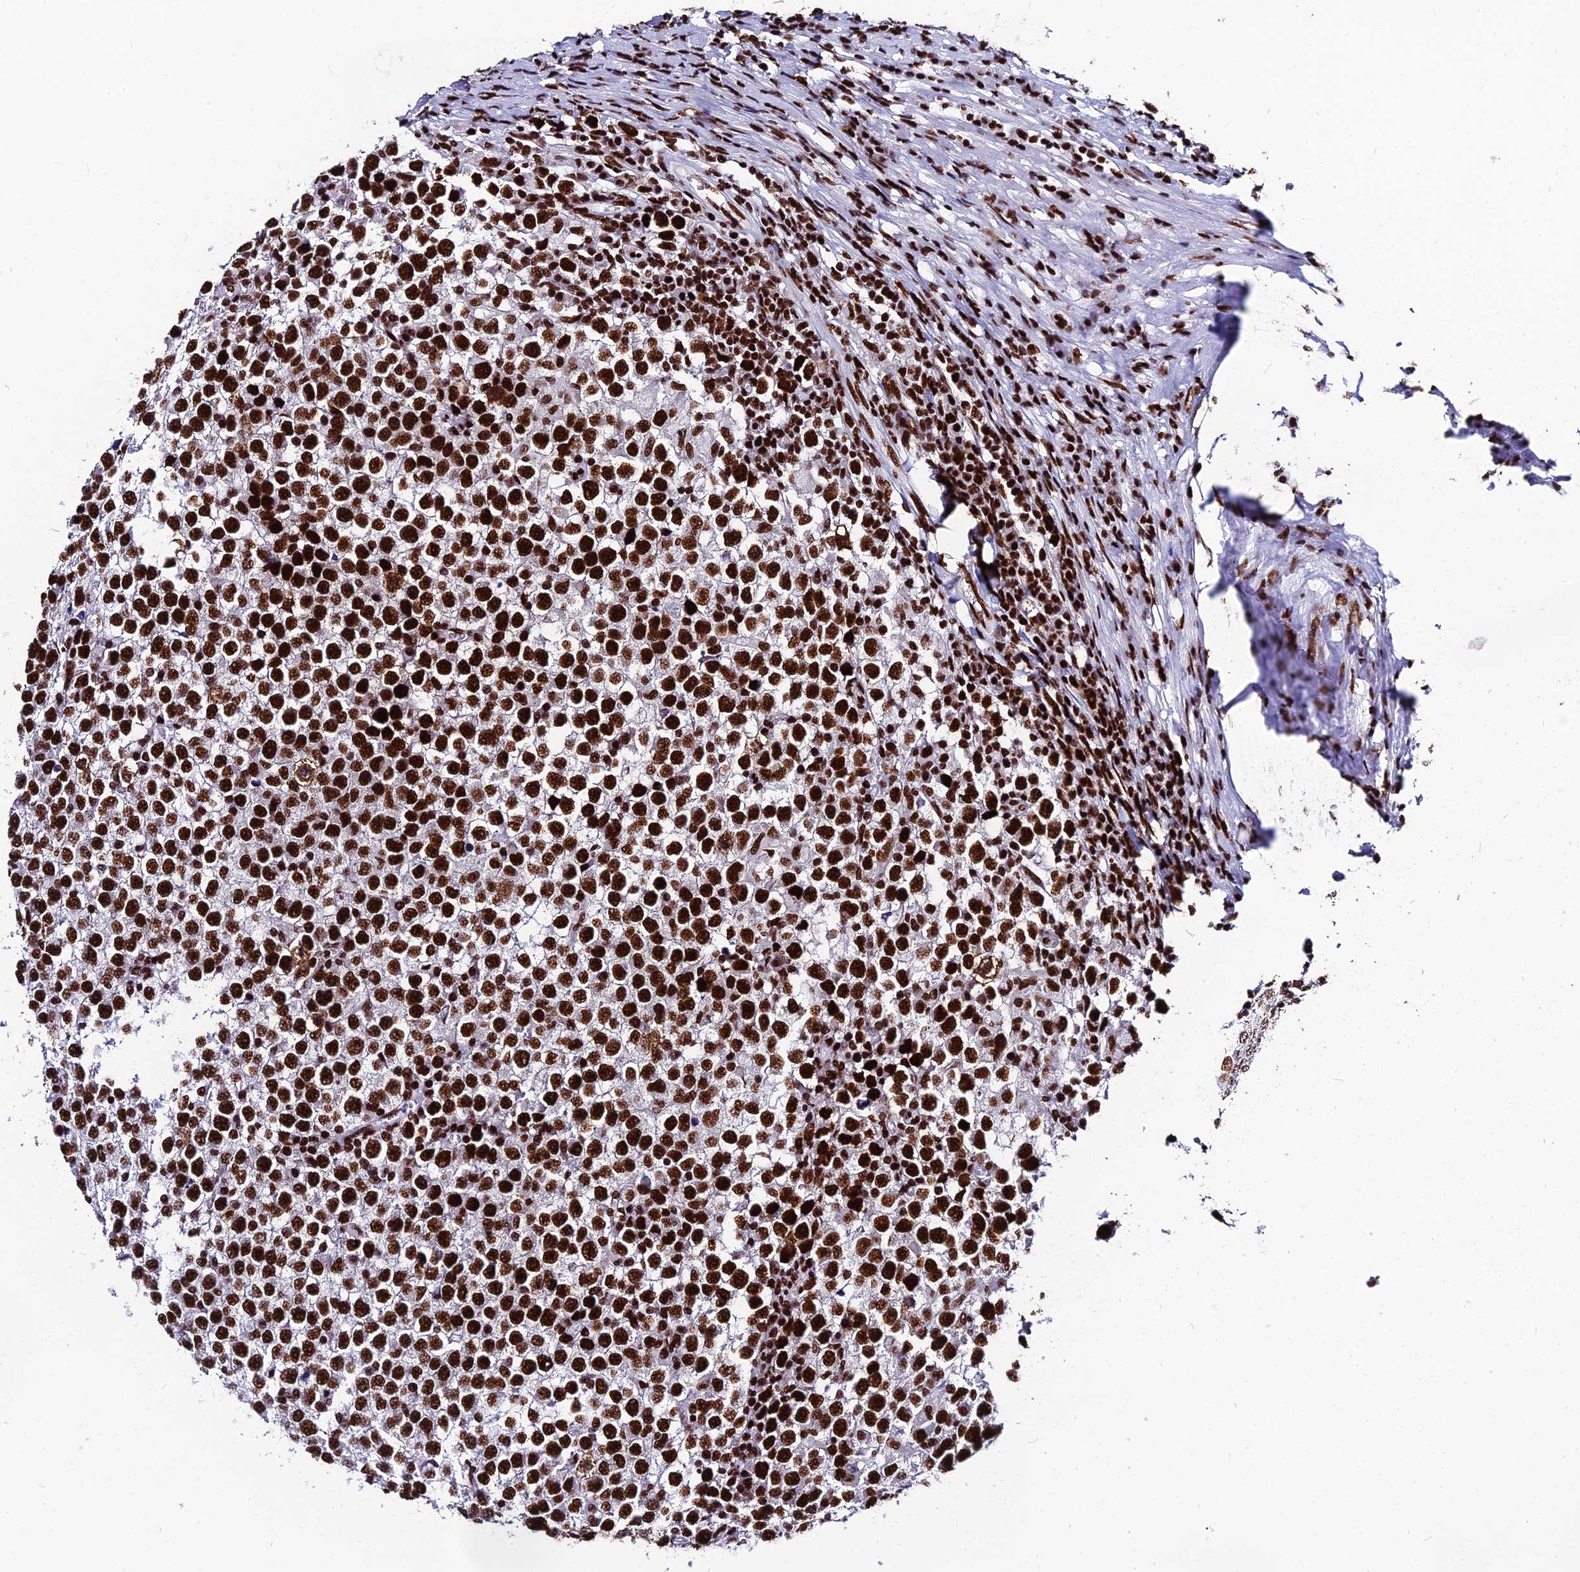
{"staining": {"intensity": "strong", "quantity": ">75%", "location": "nuclear"}, "tissue": "testis cancer", "cell_type": "Tumor cells", "image_type": "cancer", "snomed": [{"axis": "morphology", "description": "Seminoma, NOS"}, {"axis": "topography", "description": "Testis"}], "caption": "Immunohistochemistry (IHC) of seminoma (testis) exhibits high levels of strong nuclear staining in about >75% of tumor cells.", "gene": "HNRNPH1", "patient": {"sex": "male", "age": 65}}